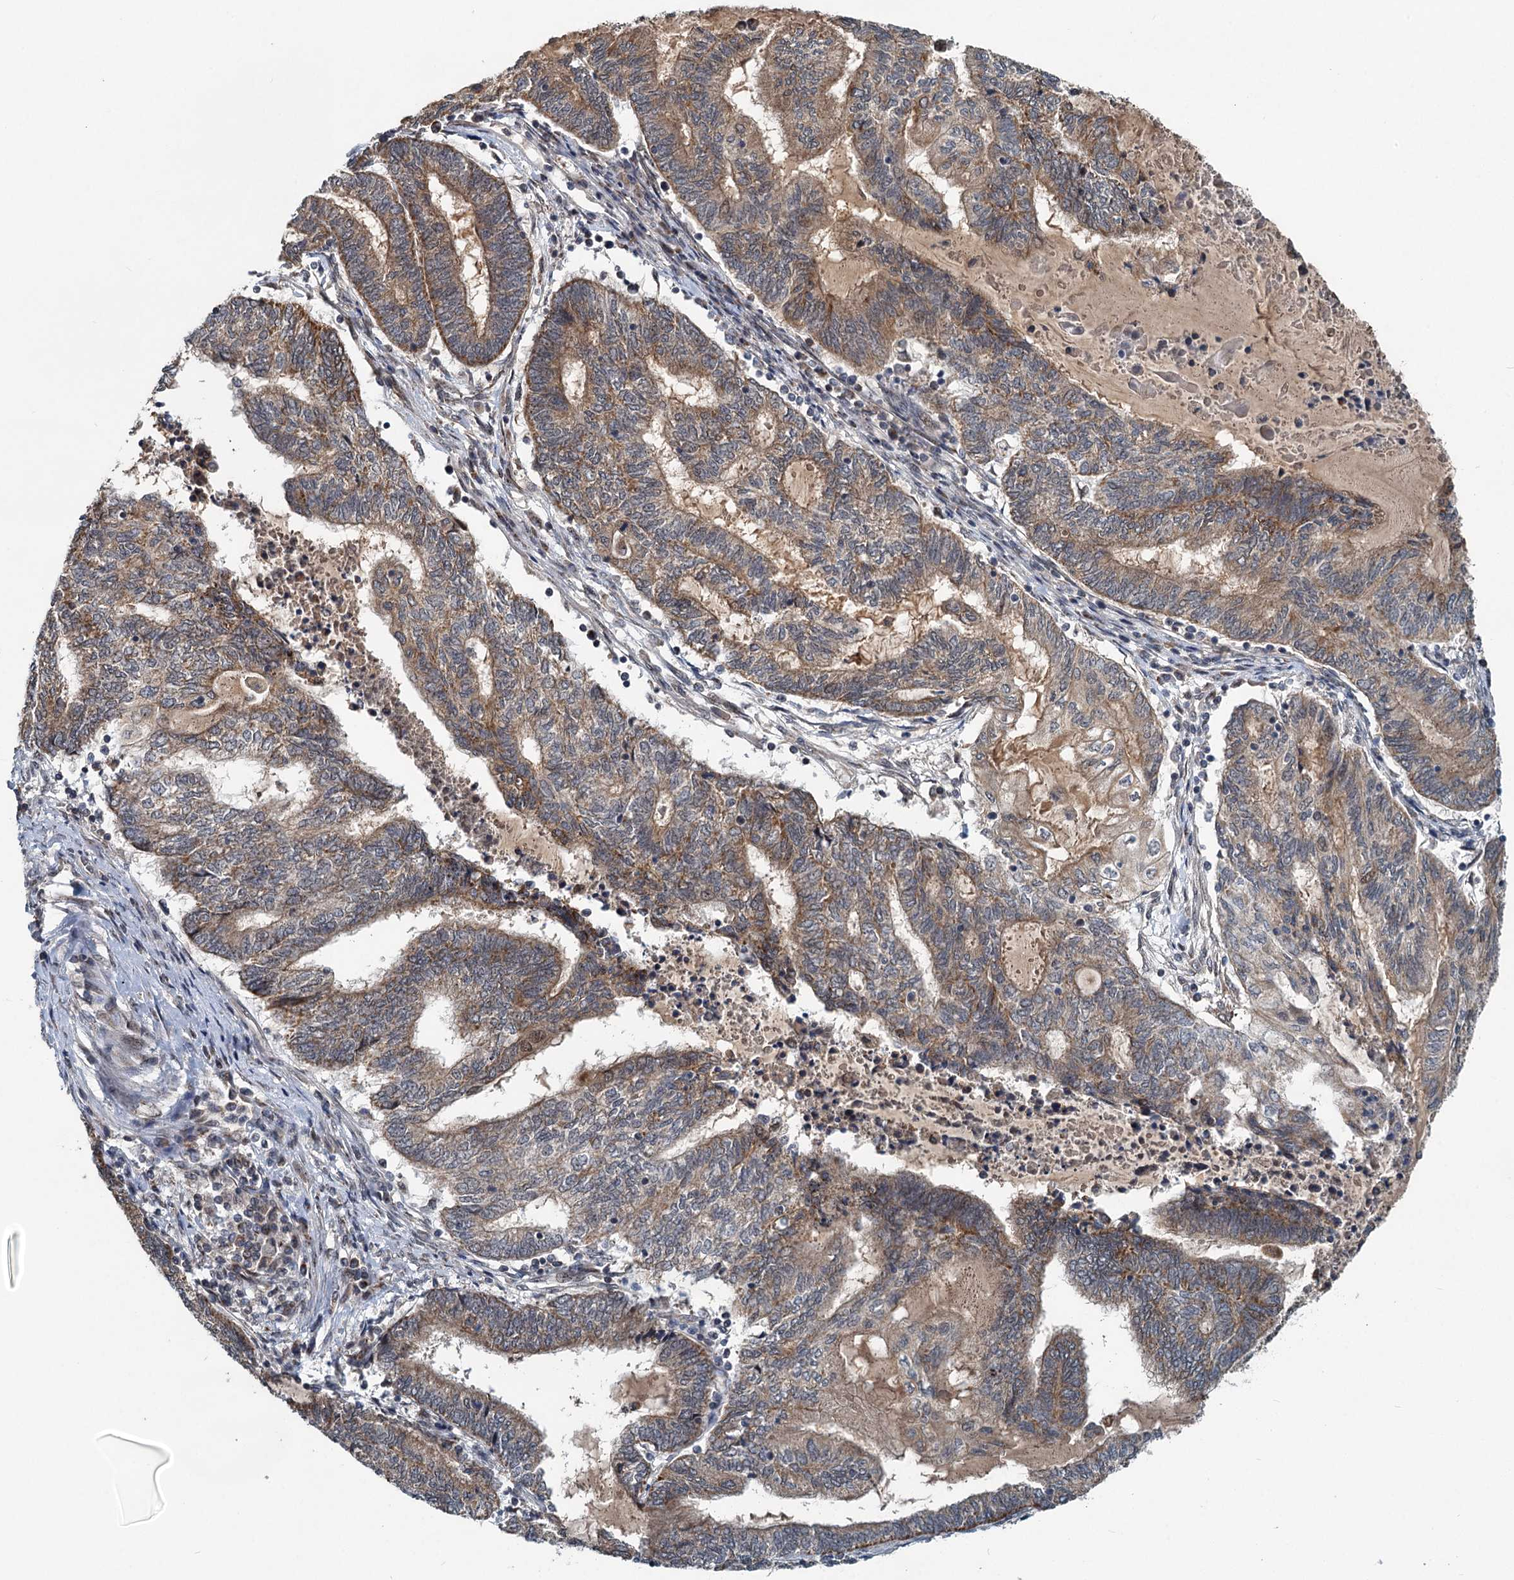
{"staining": {"intensity": "moderate", "quantity": "25%-75%", "location": "cytoplasmic/membranous"}, "tissue": "endometrial cancer", "cell_type": "Tumor cells", "image_type": "cancer", "snomed": [{"axis": "morphology", "description": "Adenocarcinoma, NOS"}, {"axis": "topography", "description": "Uterus"}, {"axis": "topography", "description": "Endometrium"}], "caption": "This image displays IHC staining of human endometrial cancer, with medium moderate cytoplasmic/membranous expression in about 25%-75% of tumor cells.", "gene": "RITA1", "patient": {"sex": "female", "age": 70}}